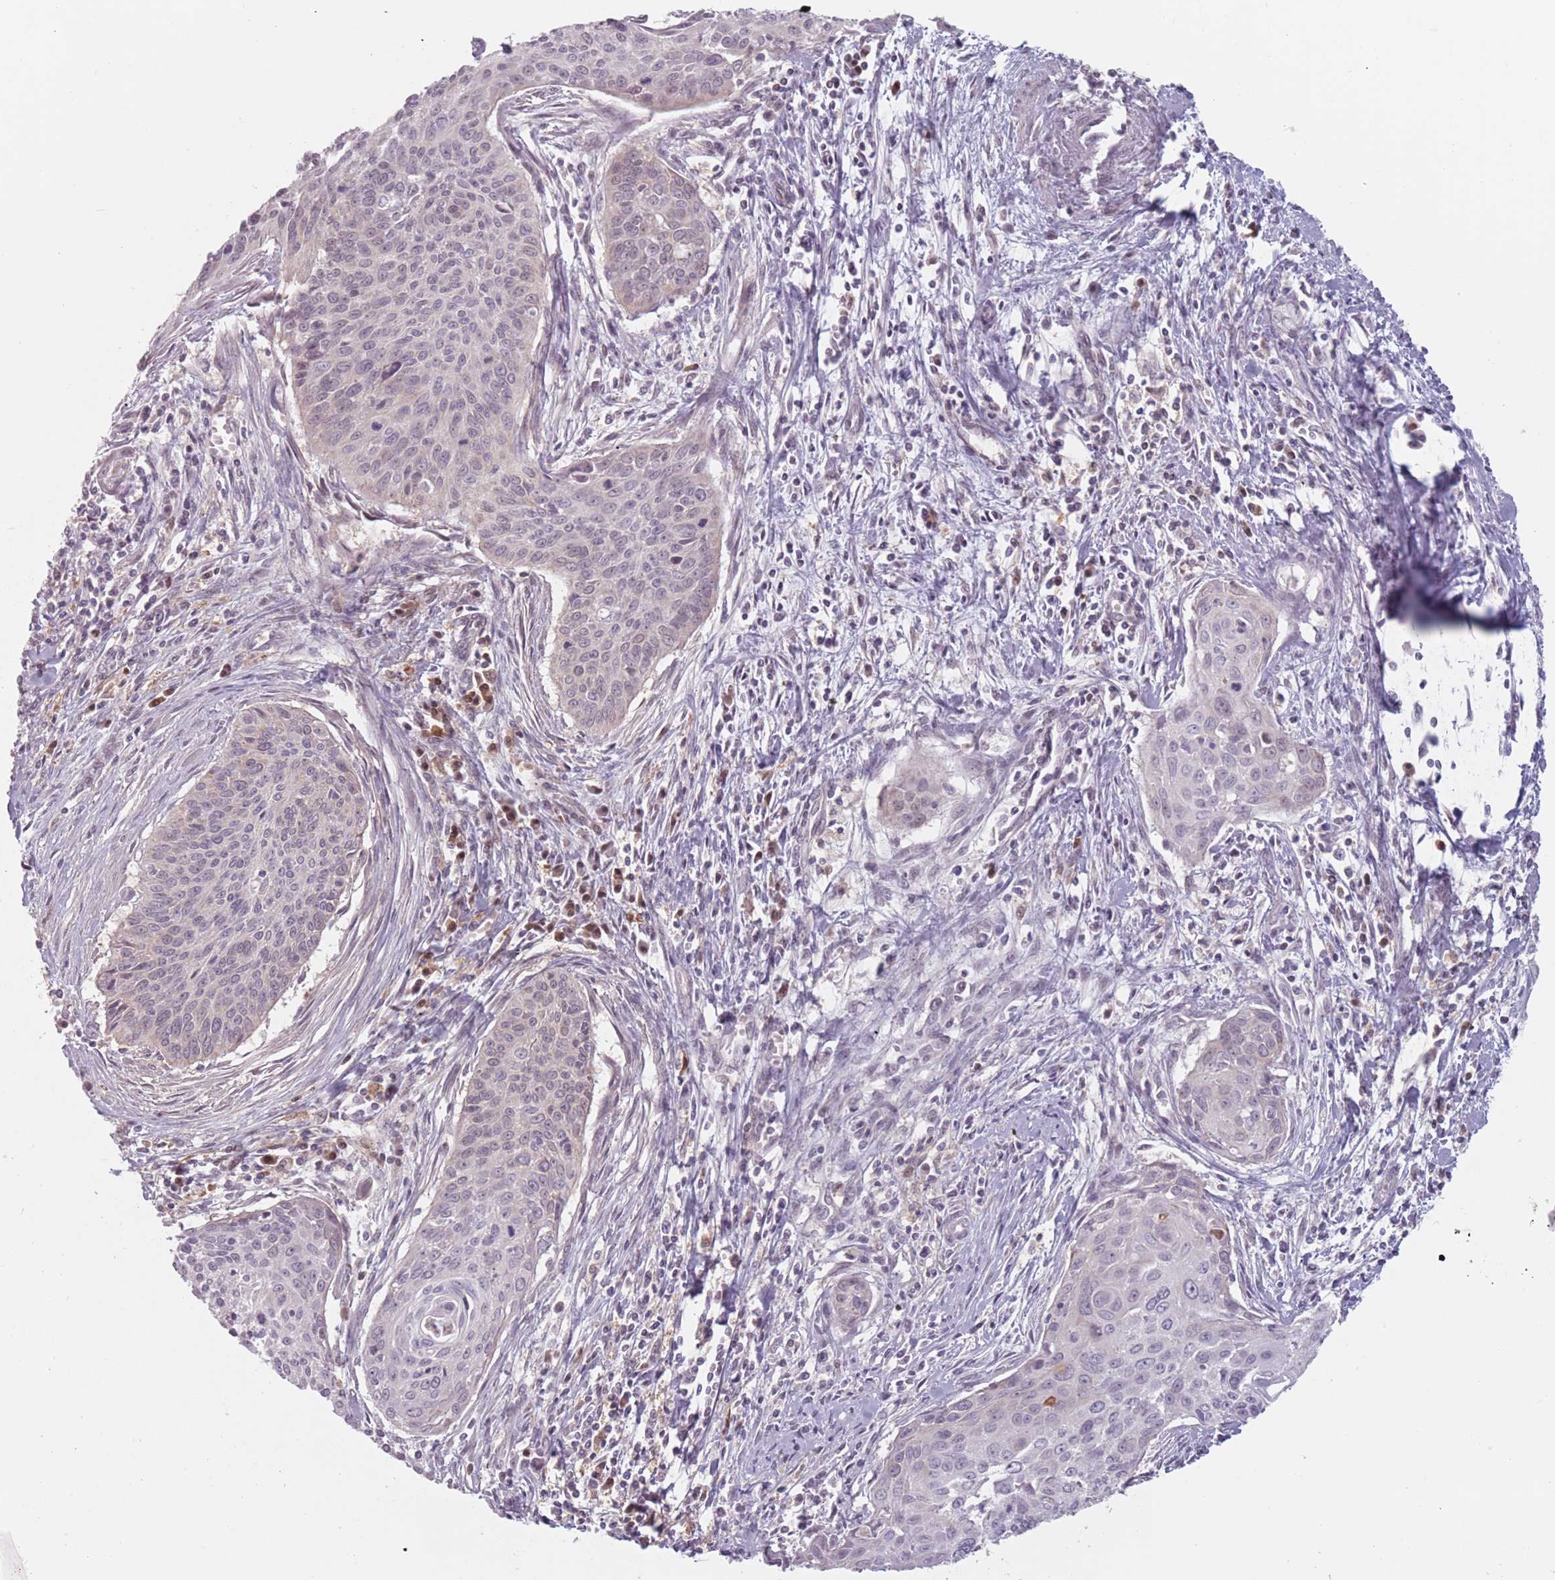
{"staining": {"intensity": "weak", "quantity": "<25%", "location": "nuclear"}, "tissue": "cervical cancer", "cell_type": "Tumor cells", "image_type": "cancer", "snomed": [{"axis": "morphology", "description": "Squamous cell carcinoma, NOS"}, {"axis": "topography", "description": "Cervix"}], "caption": "Immunohistochemistry photomicrograph of neoplastic tissue: human cervical cancer stained with DAB (3,3'-diaminobenzidine) demonstrates no significant protein positivity in tumor cells. The staining was performed using DAB (3,3'-diaminobenzidine) to visualize the protein expression in brown, while the nuclei were stained in blue with hematoxylin (Magnification: 20x).", "gene": "NAXE", "patient": {"sex": "female", "age": 55}}